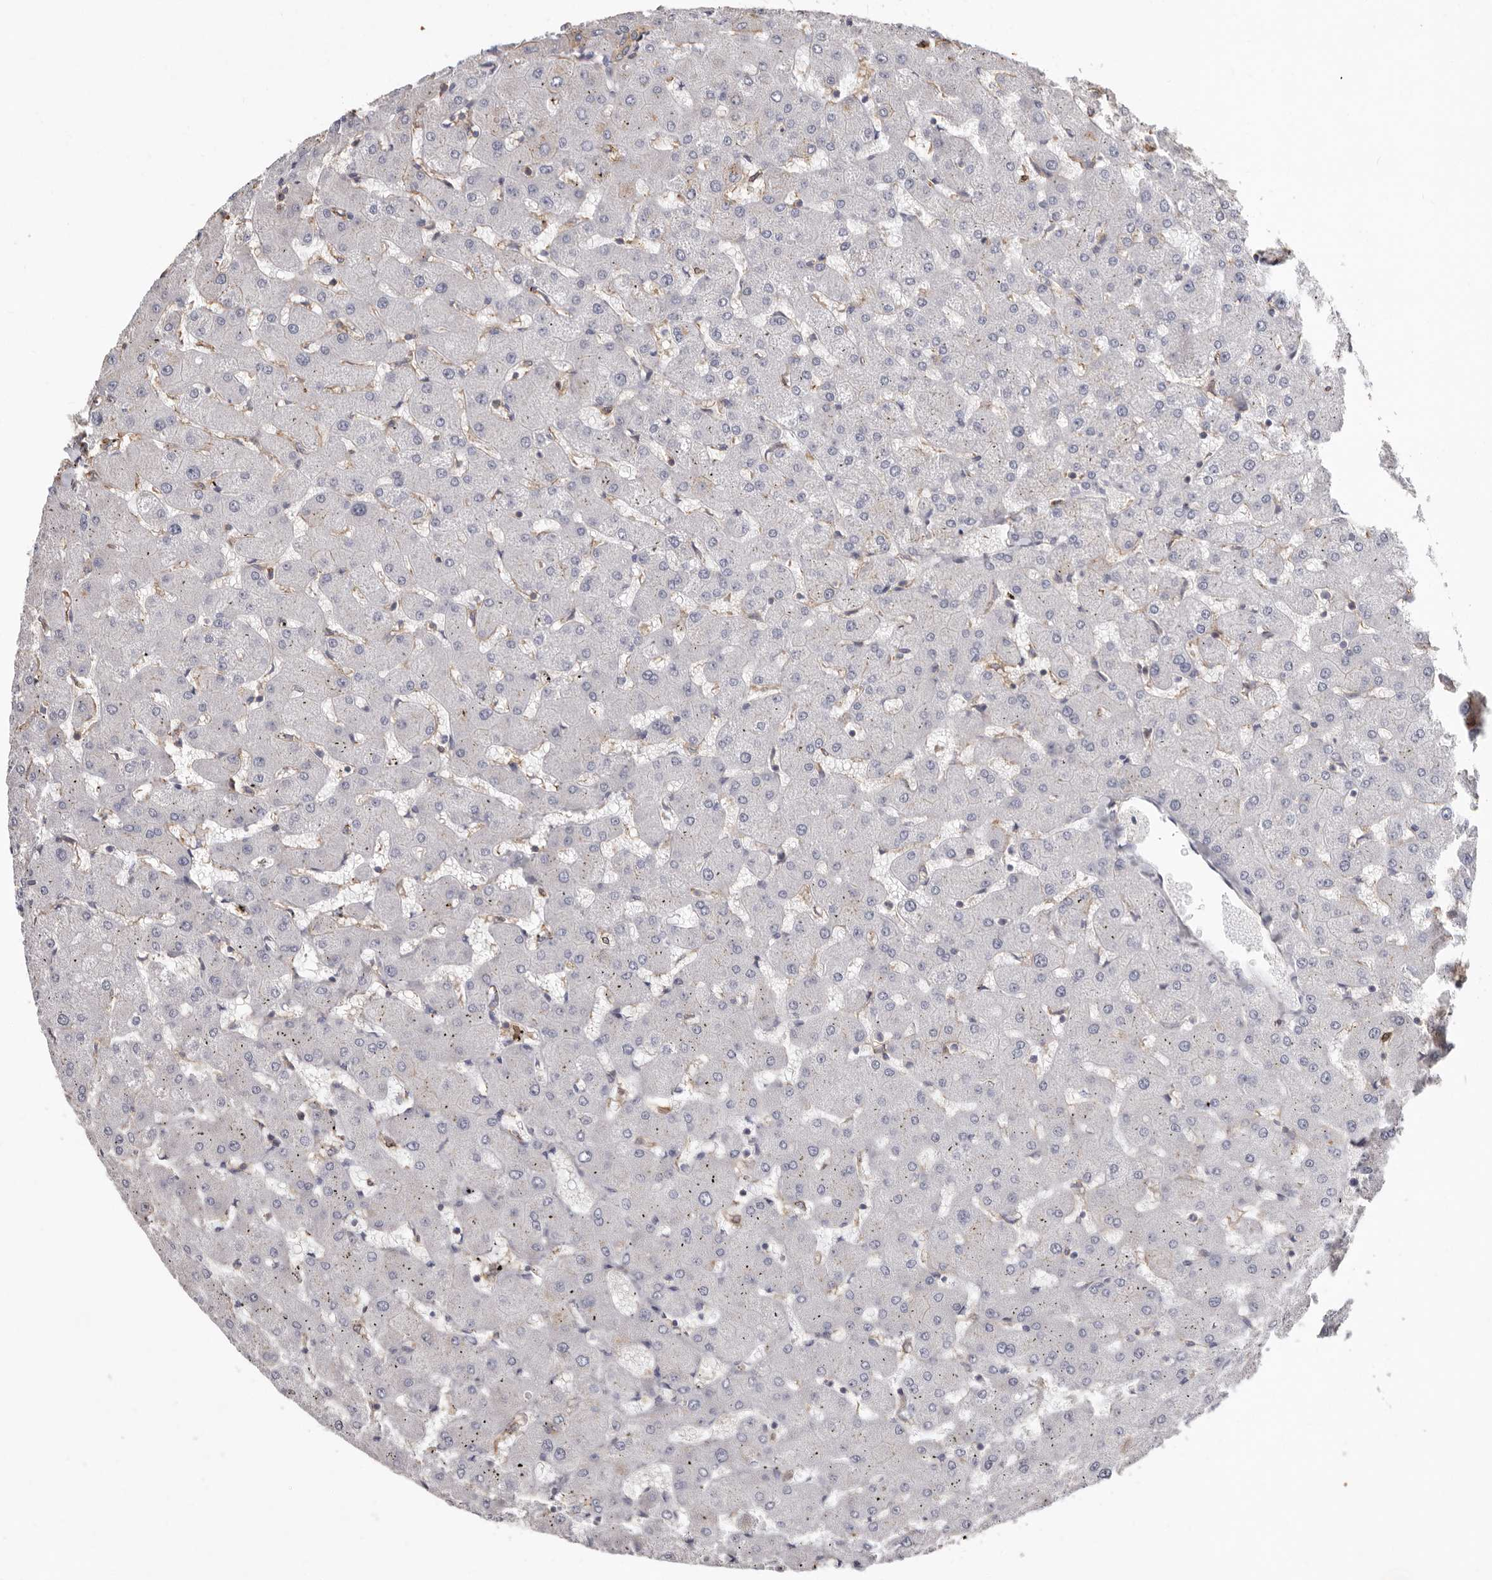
{"staining": {"intensity": "weak", "quantity": "25%-75%", "location": "cytoplasmic/membranous"}, "tissue": "liver", "cell_type": "Cholangiocytes", "image_type": "normal", "snomed": [{"axis": "morphology", "description": "Normal tissue, NOS"}, {"axis": "topography", "description": "Liver"}], "caption": "Immunohistochemistry histopathology image of benign liver stained for a protein (brown), which exhibits low levels of weak cytoplasmic/membranous expression in about 25%-75% of cholangiocytes.", "gene": "KIF26B", "patient": {"sex": "female", "age": 63}}